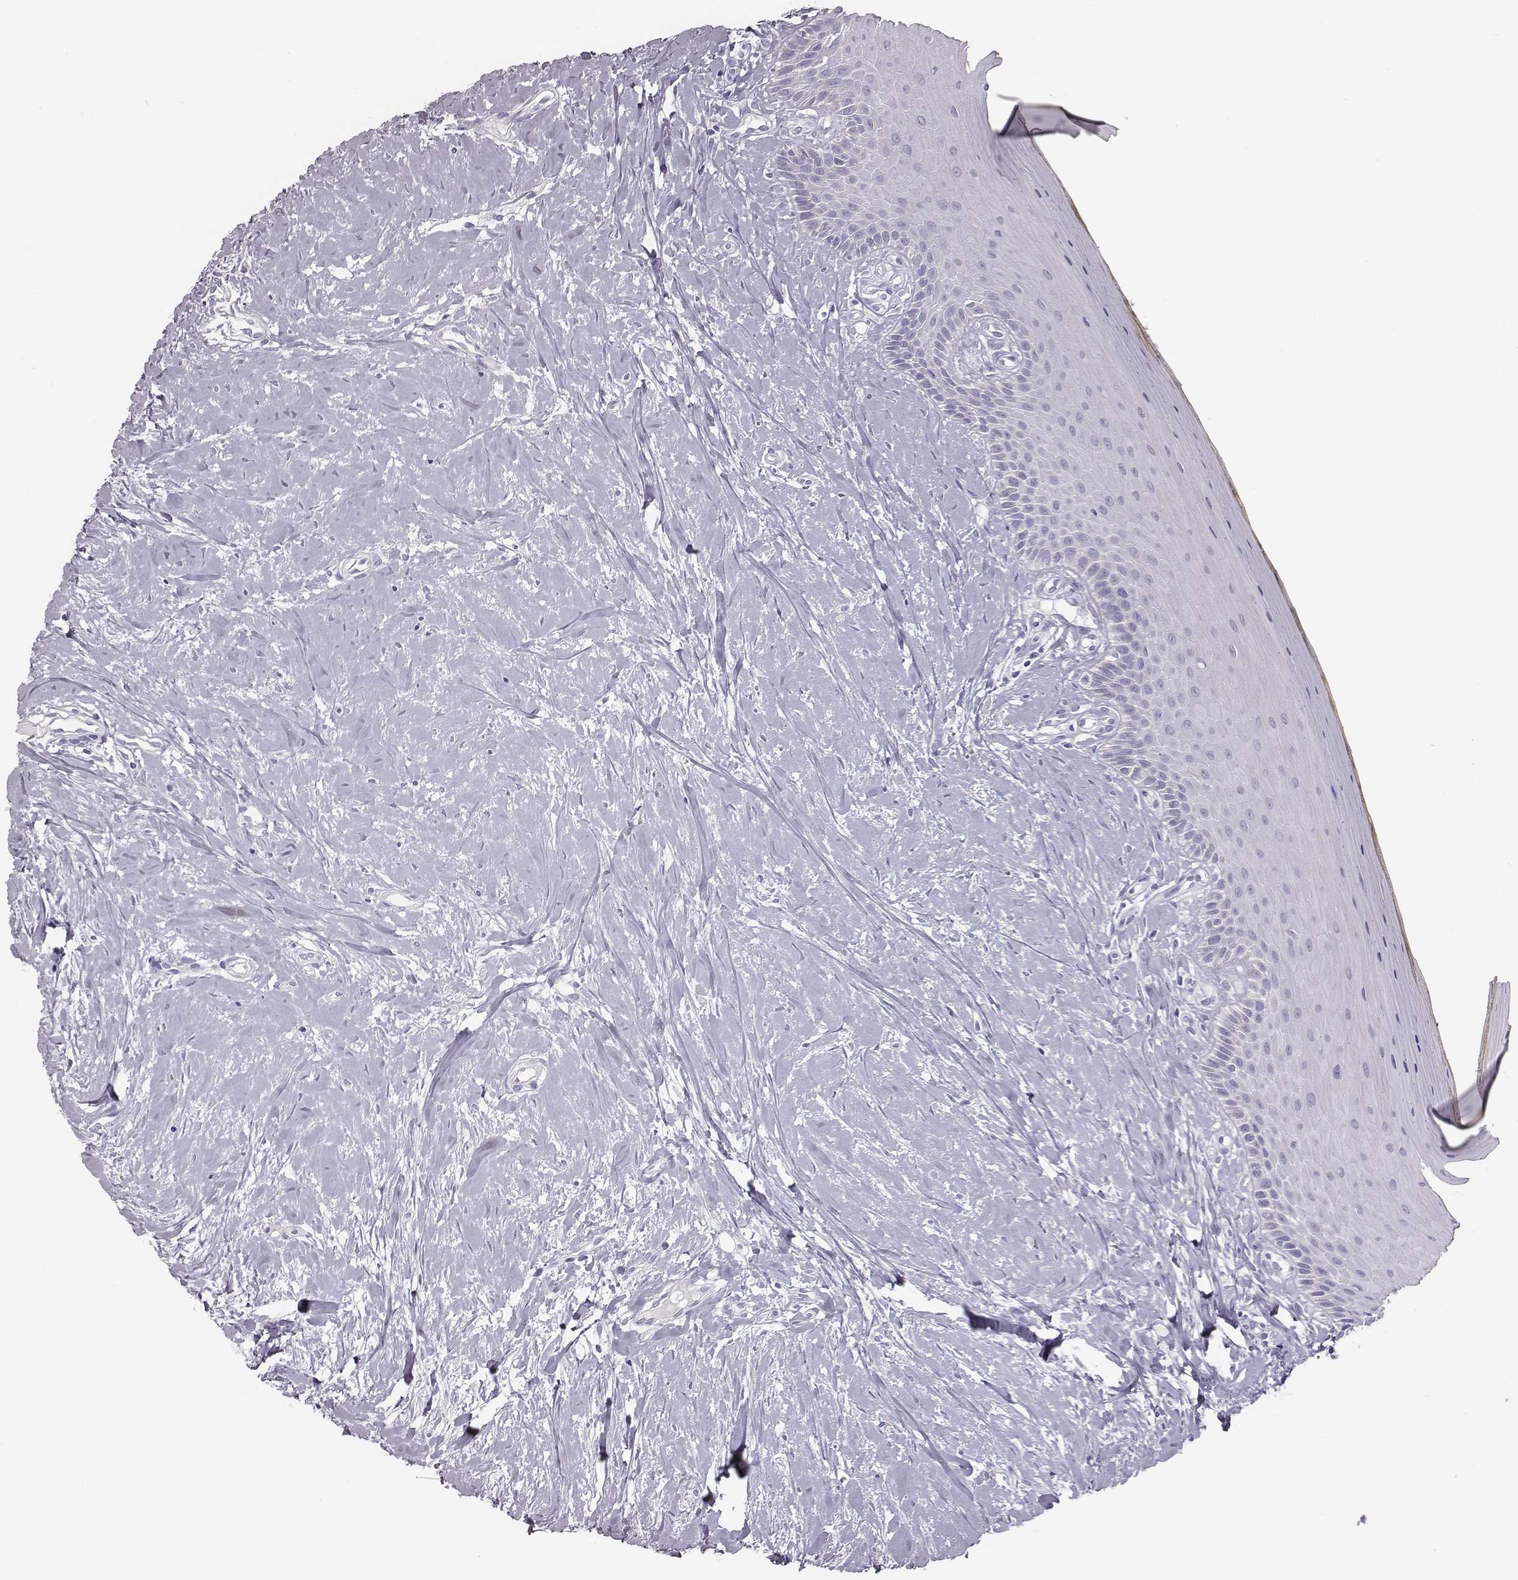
{"staining": {"intensity": "negative", "quantity": "none", "location": "none"}, "tissue": "oral mucosa", "cell_type": "Squamous epithelial cells", "image_type": "normal", "snomed": [{"axis": "morphology", "description": "Normal tissue, NOS"}, {"axis": "topography", "description": "Oral tissue"}], "caption": "High magnification brightfield microscopy of normal oral mucosa stained with DAB (brown) and counterstained with hematoxylin (blue): squamous epithelial cells show no significant expression. (Stains: DAB IHC with hematoxylin counter stain, Microscopy: brightfield microscopy at high magnification).", "gene": "ENSG00000290147", "patient": {"sex": "female", "age": 43}}